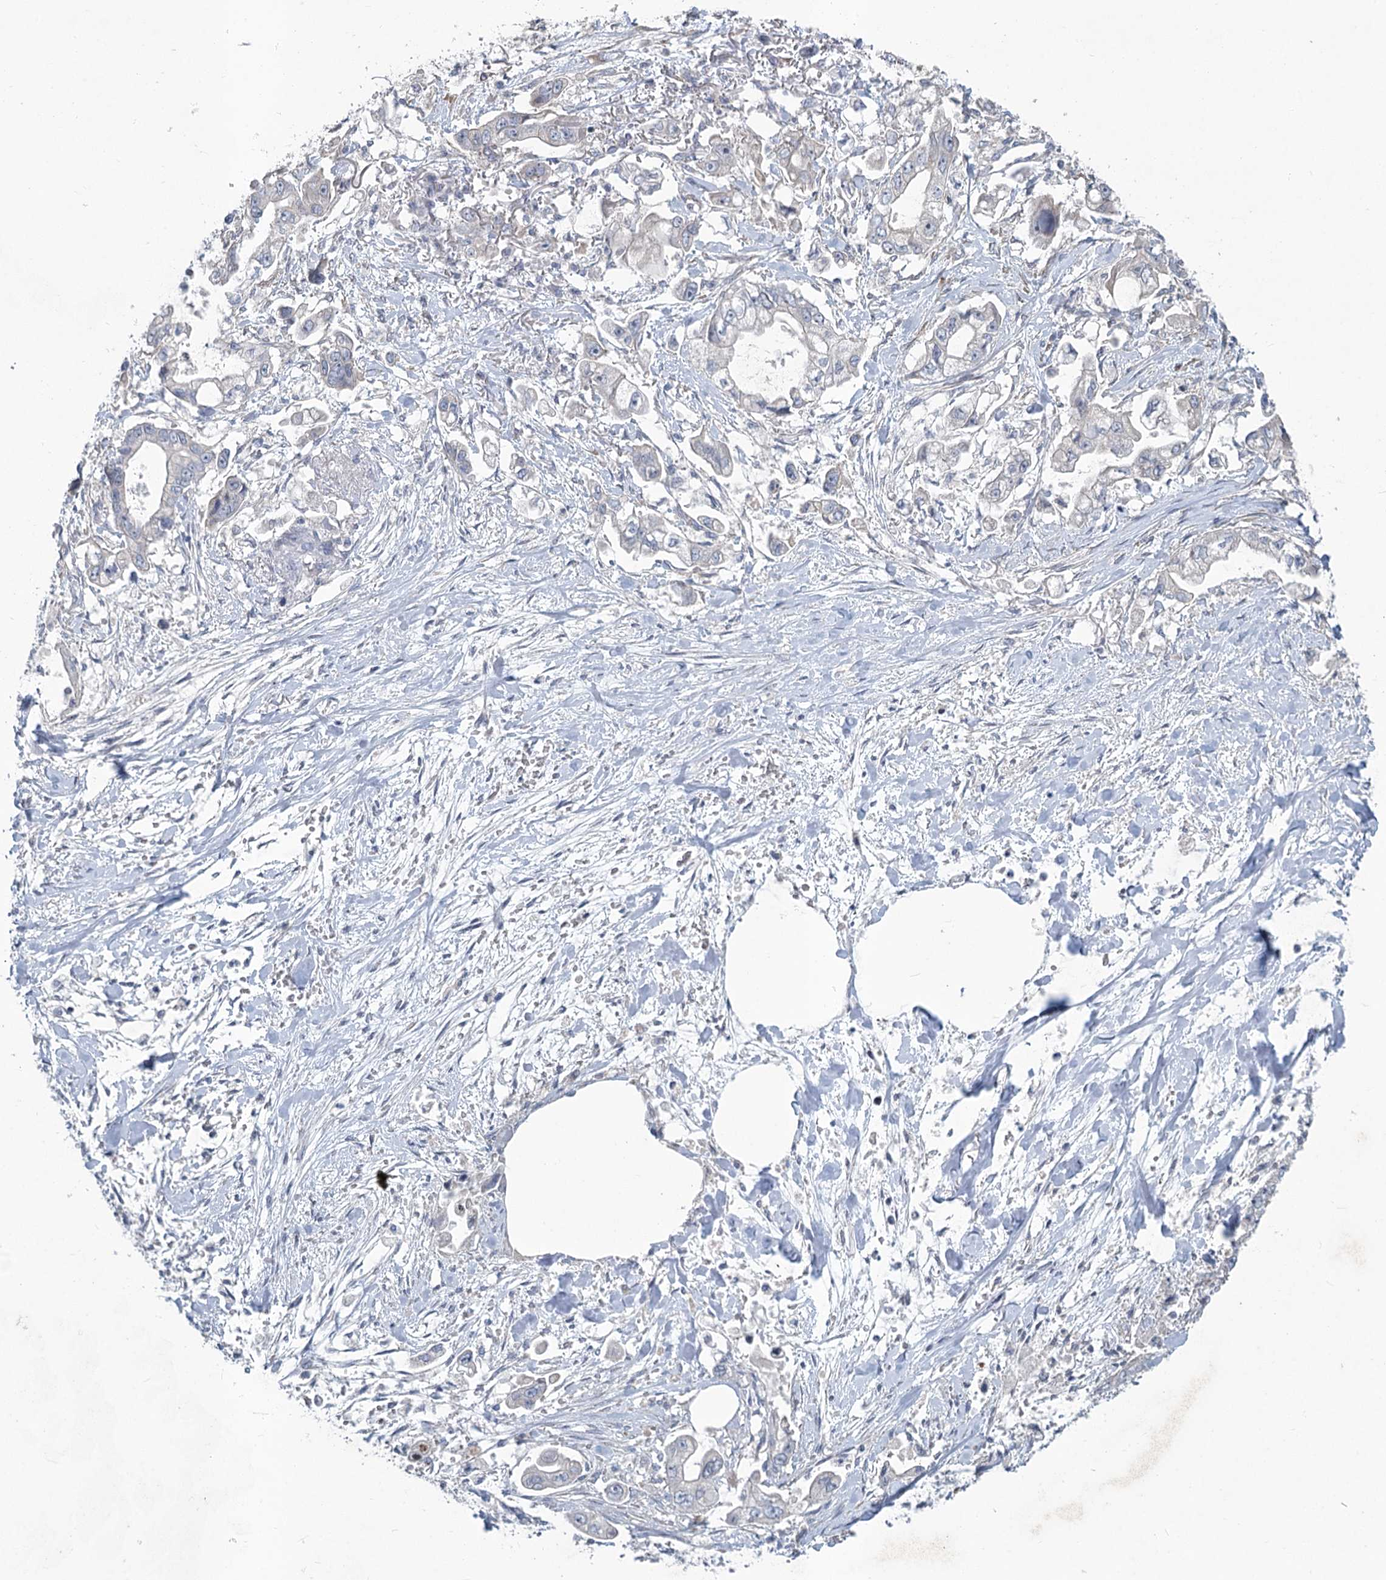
{"staining": {"intensity": "negative", "quantity": "none", "location": "none"}, "tissue": "stomach cancer", "cell_type": "Tumor cells", "image_type": "cancer", "snomed": [{"axis": "morphology", "description": "Adenocarcinoma, NOS"}, {"axis": "topography", "description": "Stomach"}], "caption": "The photomicrograph displays no staining of tumor cells in stomach cancer.", "gene": "ABITRAM", "patient": {"sex": "male", "age": 62}}